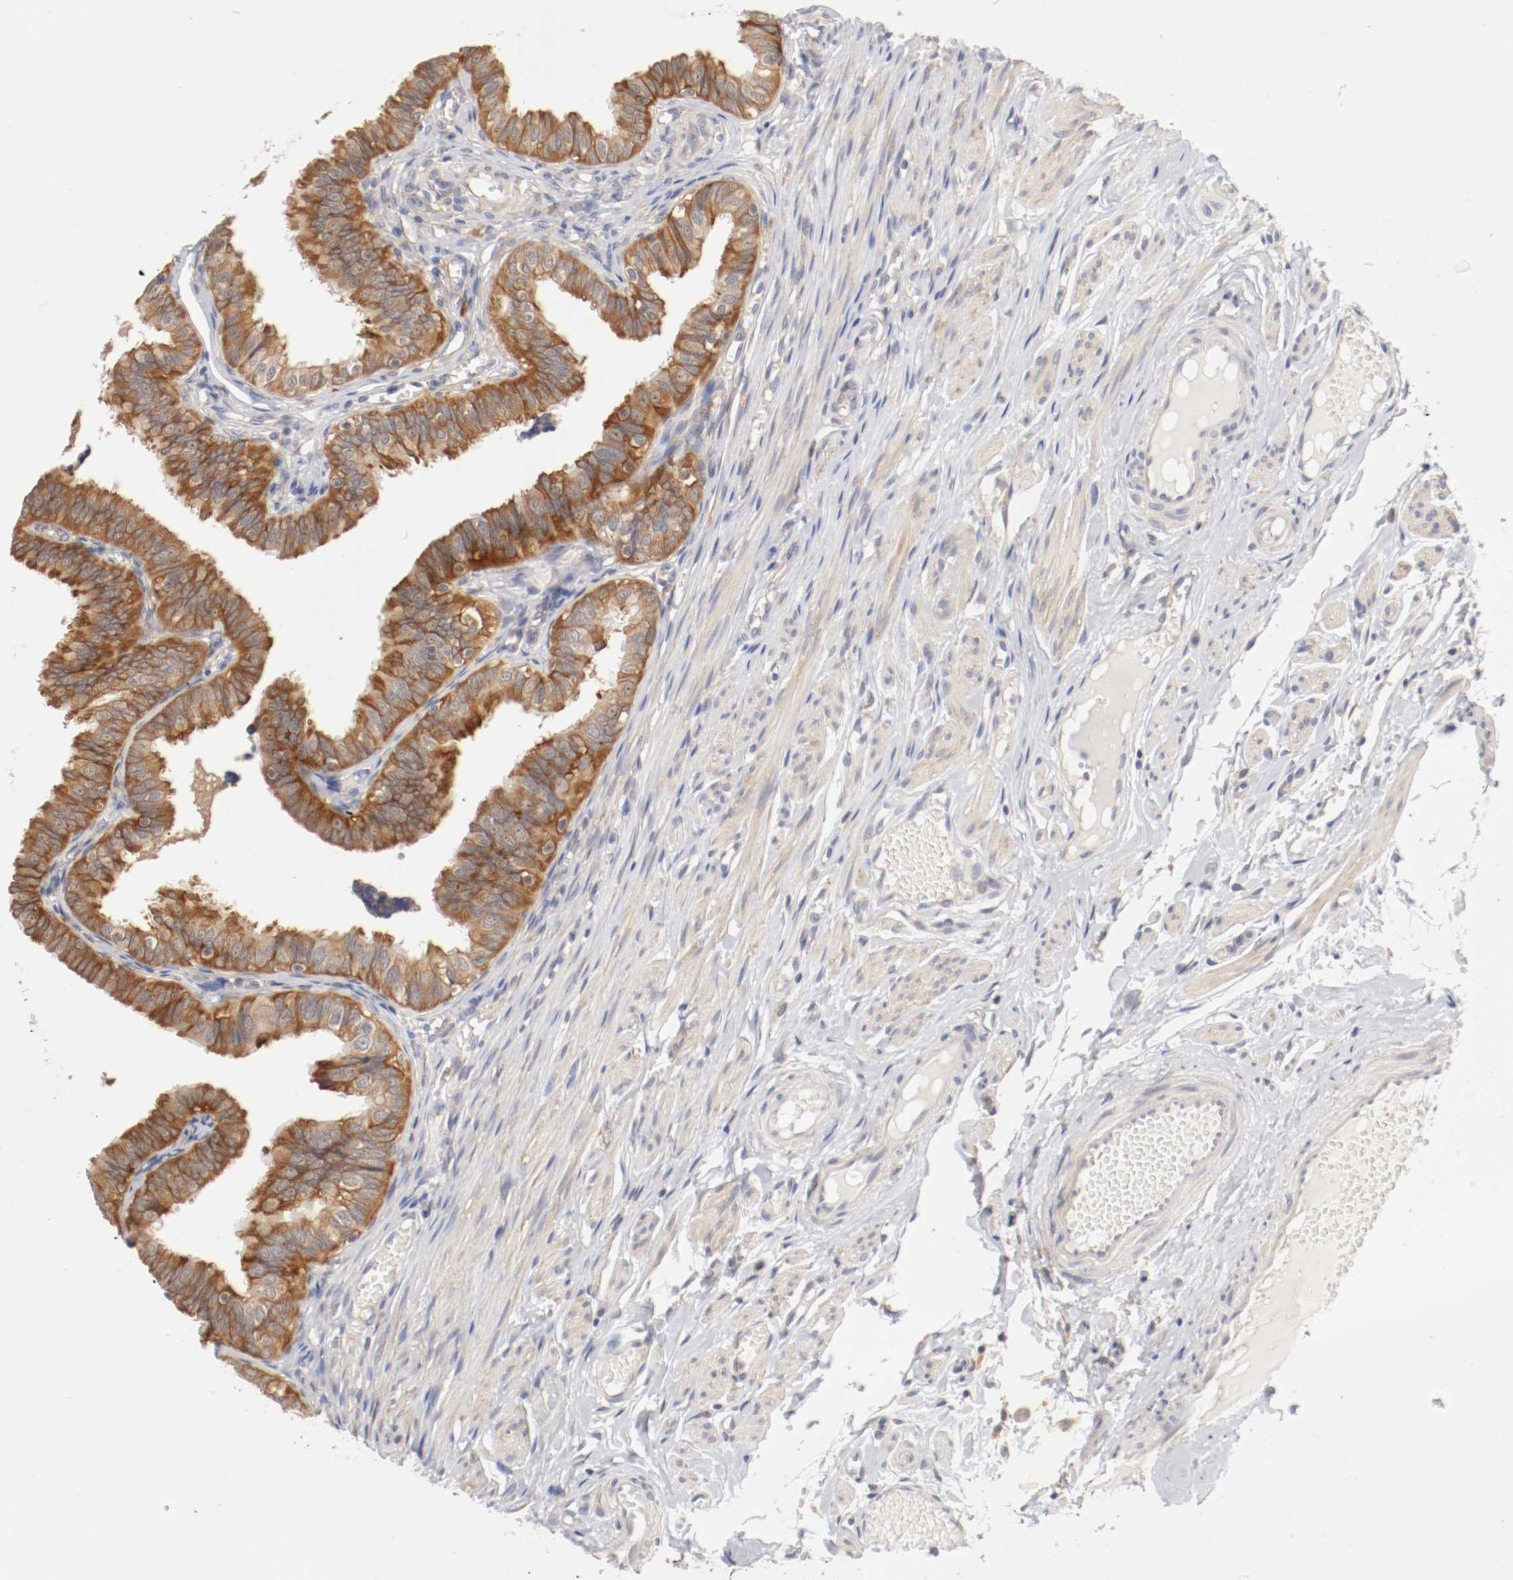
{"staining": {"intensity": "strong", "quantity": ">75%", "location": "cytoplasmic/membranous"}, "tissue": "fallopian tube", "cell_type": "Glandular cells", "image_type": "normal", "snomed": [{"axis": "morphology", "description": "Normal tissue, NOS"}, {"axis": "topography", "description": "Fallopian tube"}], "caption": "This photomicrograph demonstrates IHC staining of benign fallopian tube, with high strong cytoplasmic/membranous staining in approximately >75% of glandular cells.", "gene": "FKBP3", "patient": {"sex": "female", "age": 46}}